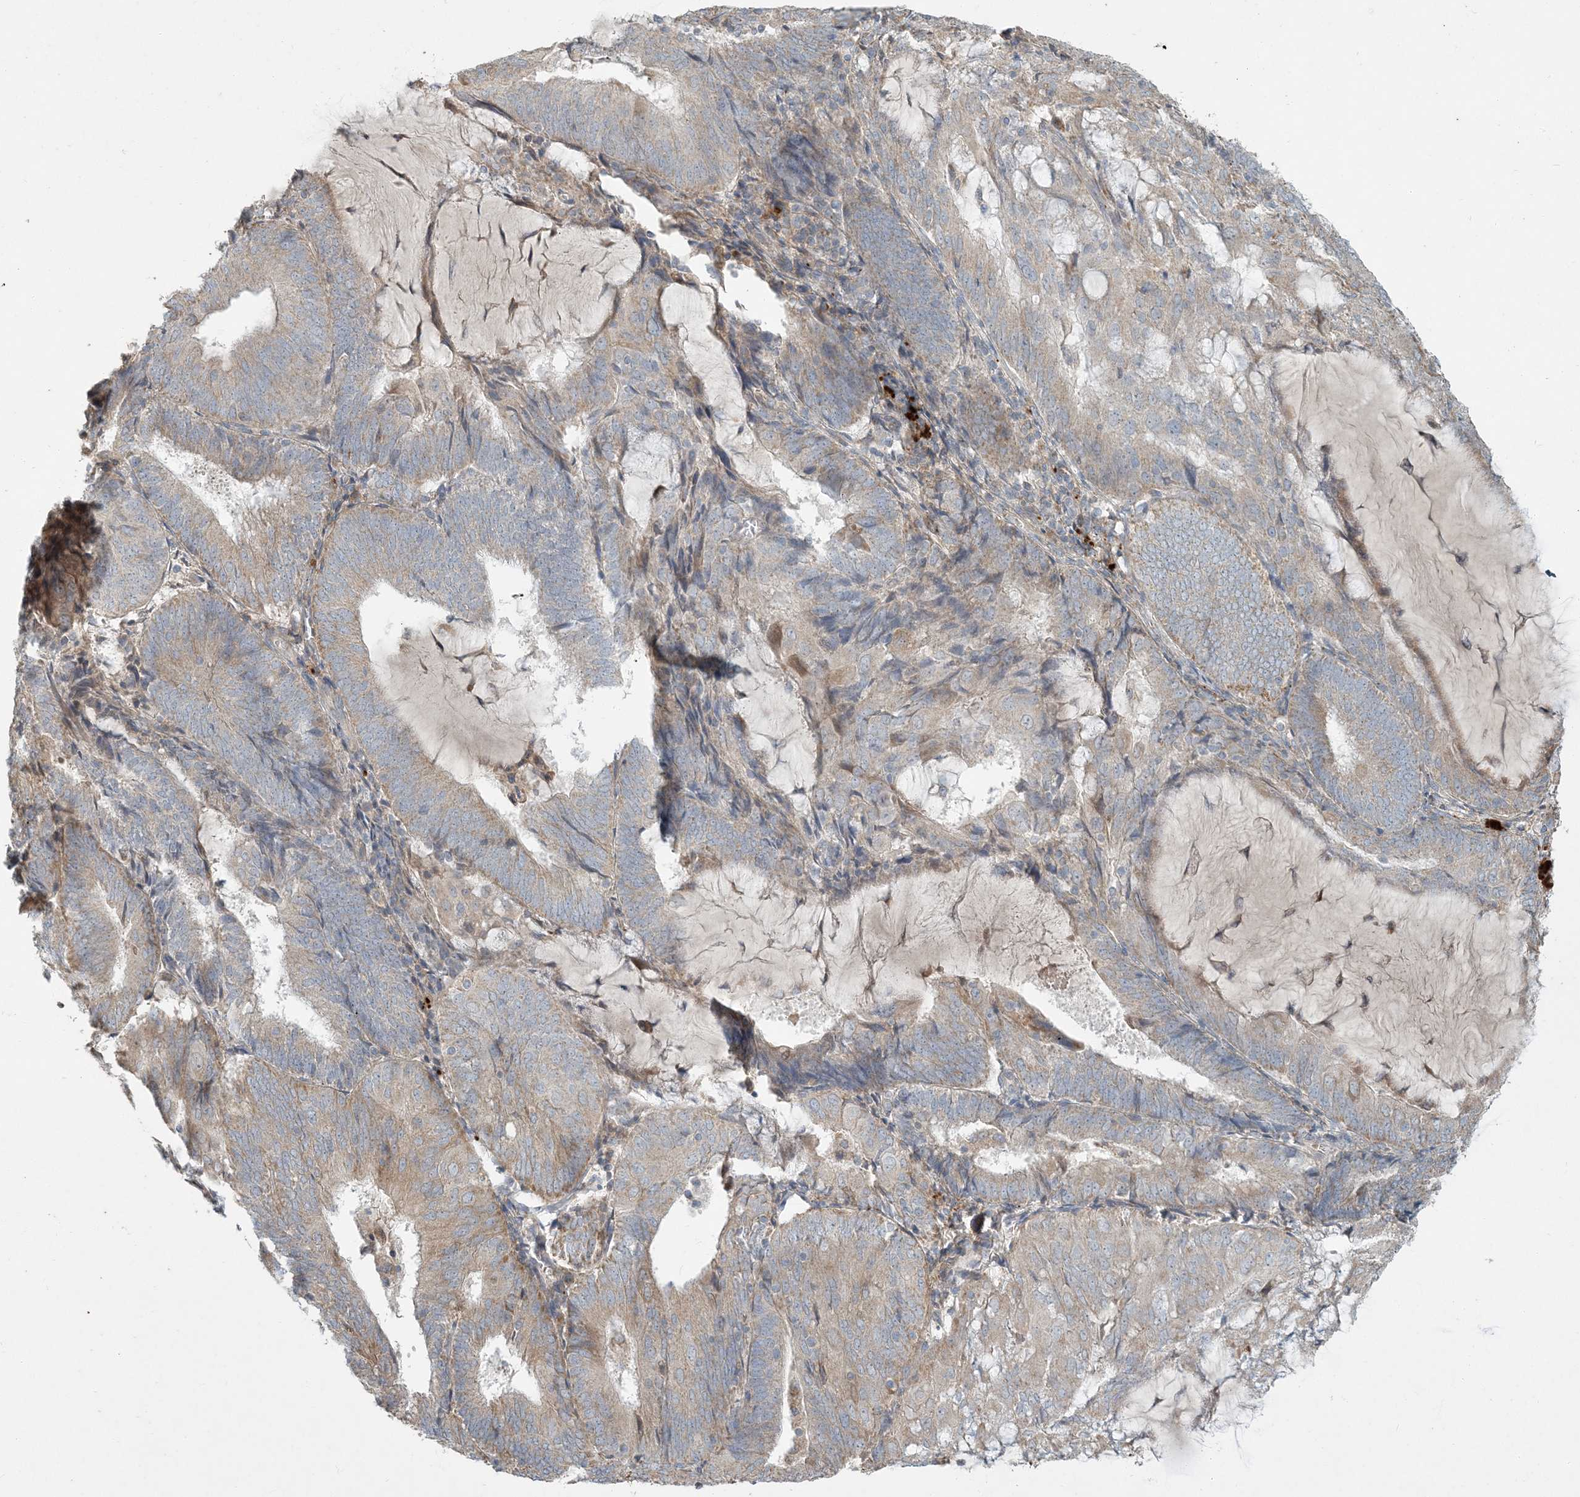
{"staining": {"intensity": "weak", "quantity": "25%-75%", "location": "cytoplasmic/membranous"}, "tissue": "endometrial cancer", "cell_type": "Tumor cells", "image_type": "cancer", "snomed": [{"axis": "morphology", "description": "Adenocarcinoma, NOS"}, {"axis": "topography", "description": "Endometrium"}], "caption": "IHC of endometrial cancer (adenocarcinoma) demonstrates low levels of weak cytoplasmic/membranous expression in approximately 25%-75% of tumor cells.", "gene": "LTN1", "patient": {"sex": "female", "age": 81}}